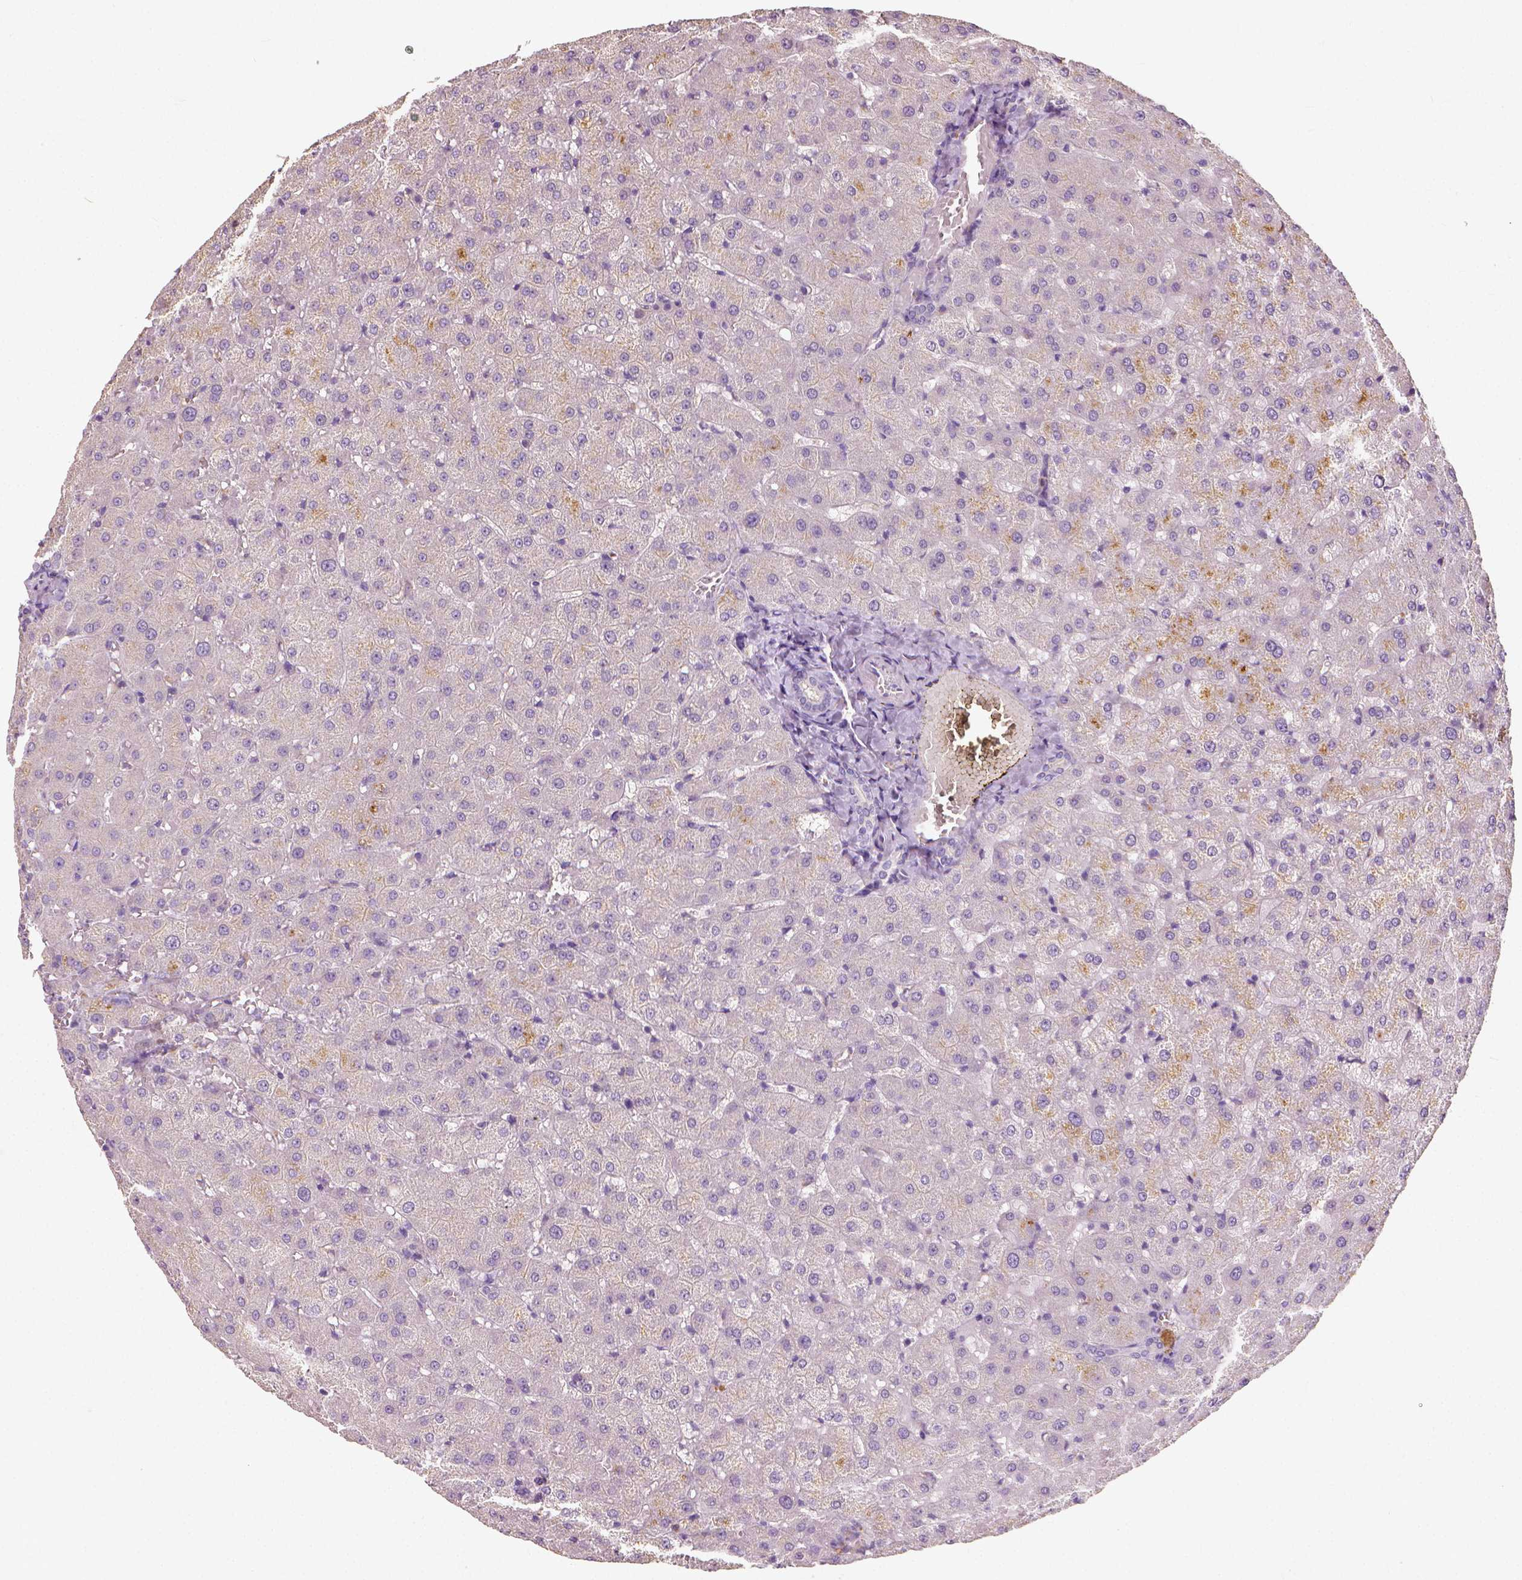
{"staining": {"intensity": "negative", "quantity": "none", "location": "none"}, "tissue": "liver", "cell_type": "Cholangiocytes", "image_type": "normal", "snomed": [{"axis": "morphology", "description": "Normal tissue, NOS"}, {"axis": "topography", "description": "Liver"}], "caption": "This is an immunohistochemistry (IHC) photomicrograph of normal human liver. There is no expression in cholangiocytes.", "gene": "DHCR24", "patient": {"sex": "female", "age": 50}}